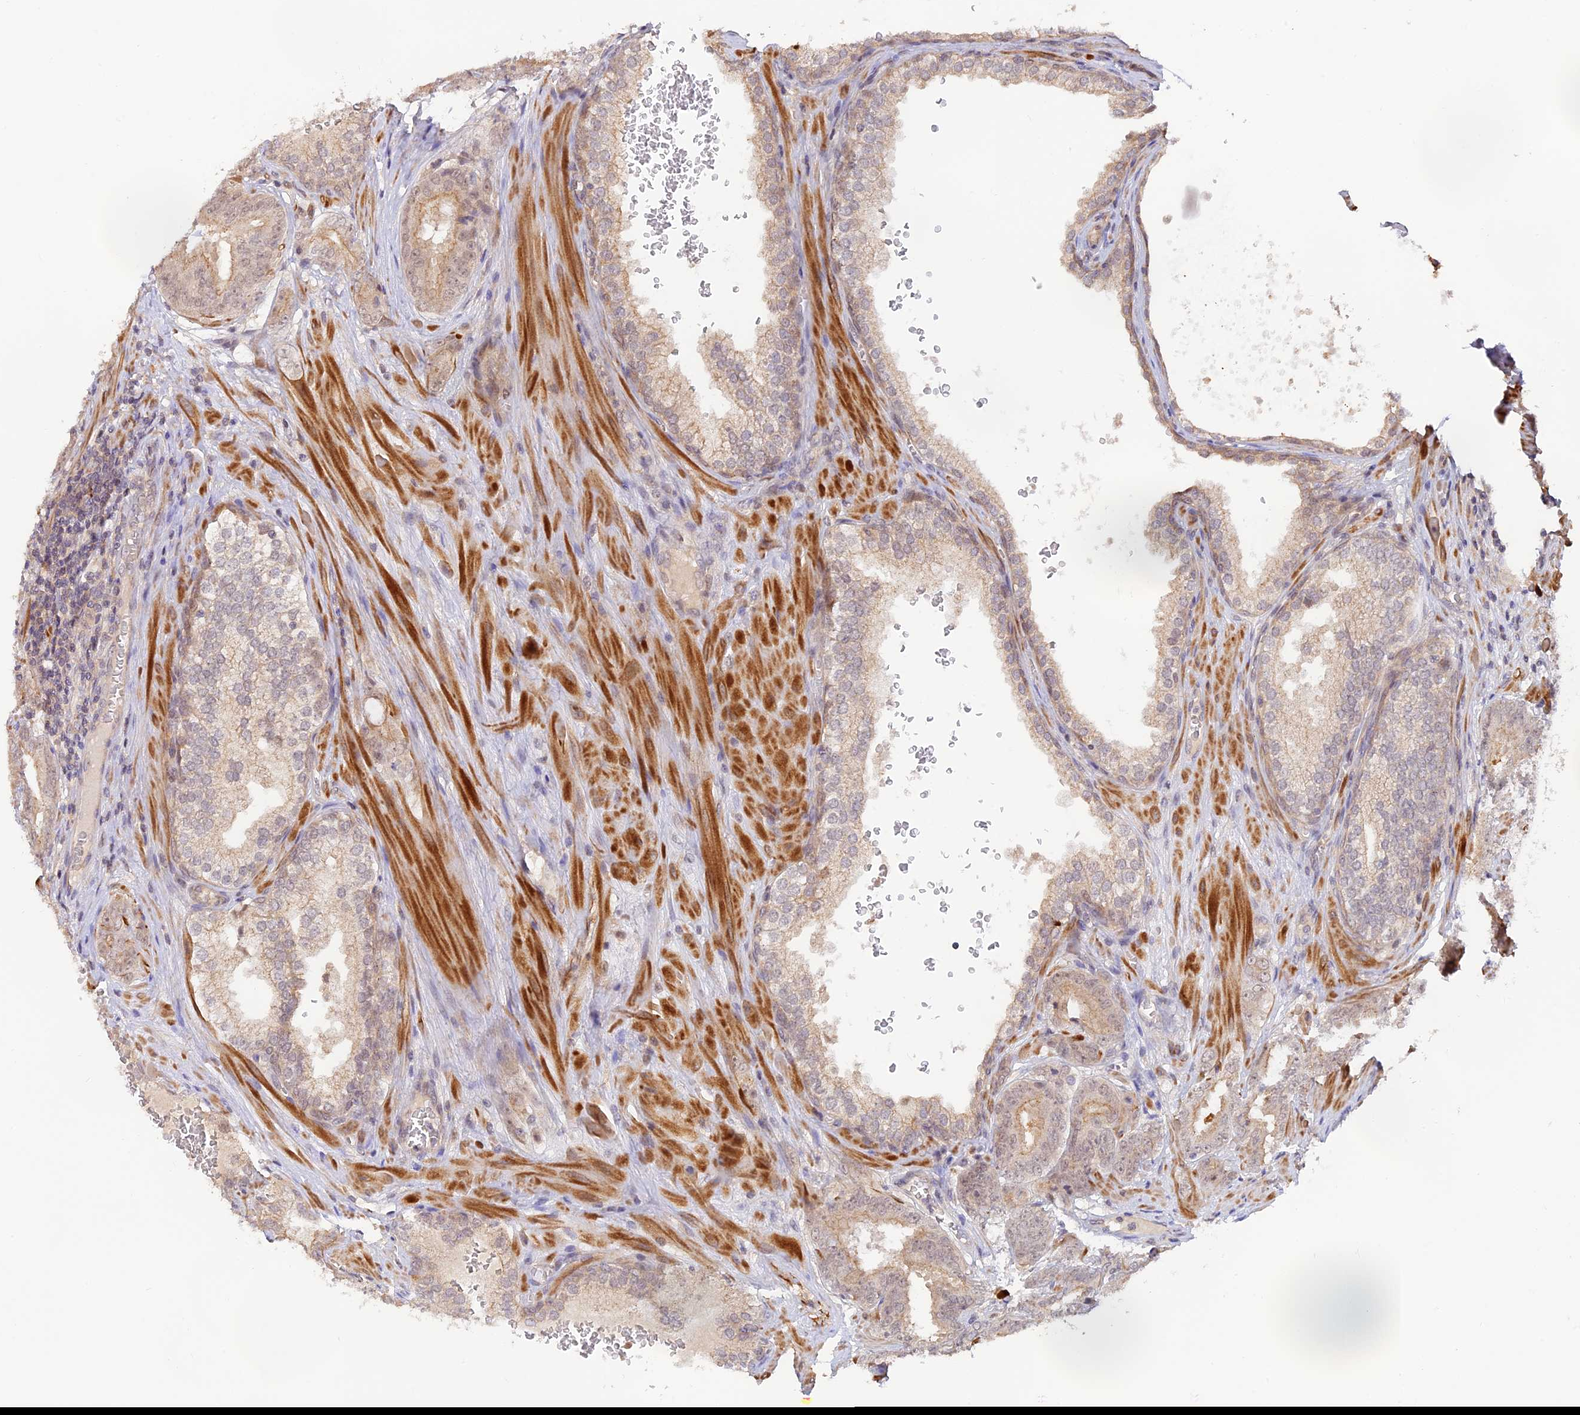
{"staining": {"intensity": "weak", "quantity": "<25%", "location": "cytoplasmic/membranous"}, "tissue": "prostate cancer", "cell_type": "Tumor cells", "image_type": "cancer", "snomed": [{"axis": "morphology", "description": "Adenocarcinoma, Low grade"}, {"axis": "topography", "description": "Prostate"}], "caption": "Human prostate cancer stained for a protein using IHC reveals no staining in tumor cells.", "gene": "CAMSAP3", "patient": {"sex": "male", "age": 60}}